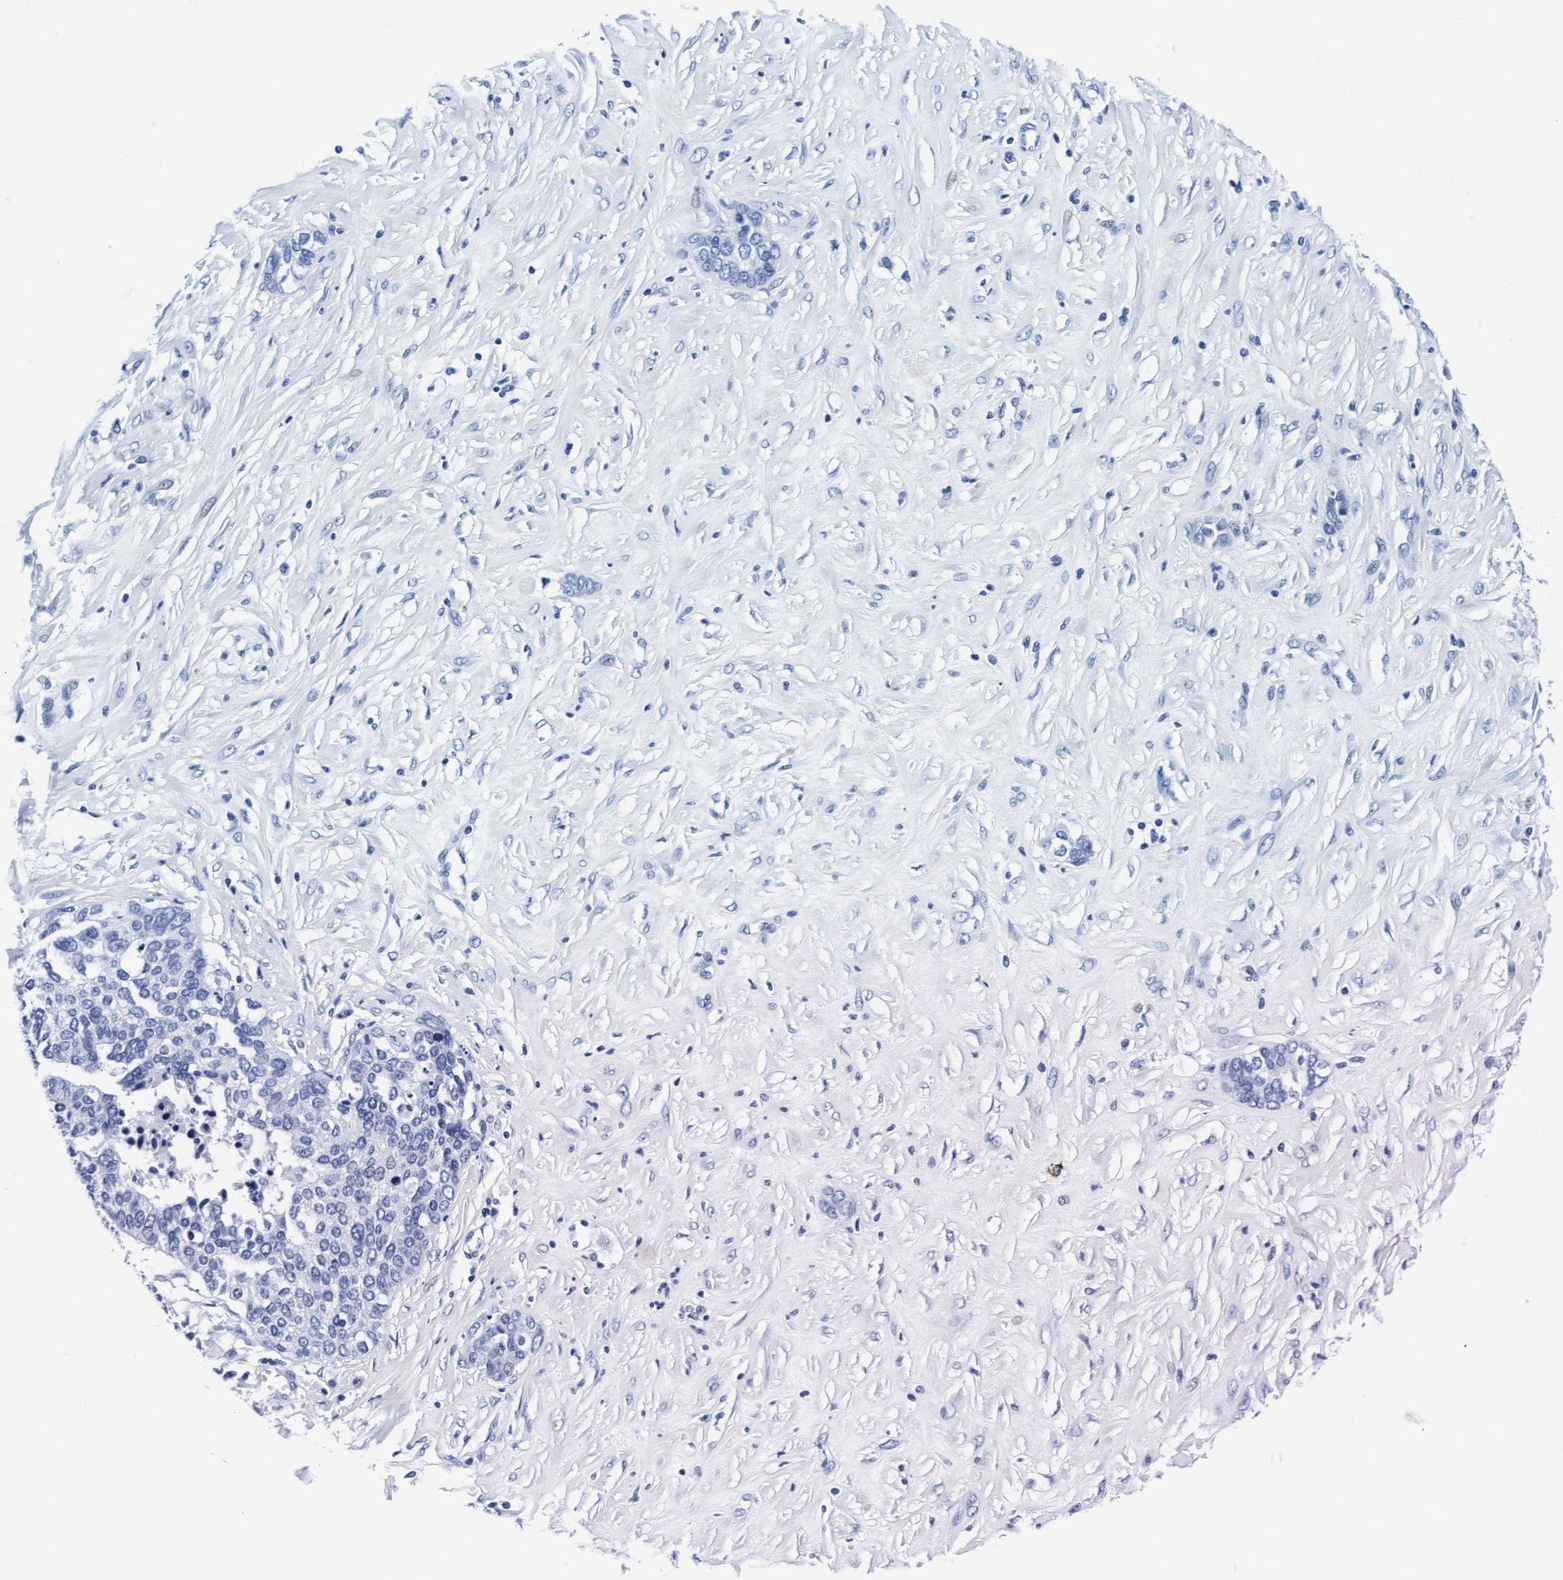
{"staining": {"intensity": "negative", "quantity": "none", "location": "none"}, "tissue": "ovarian cancer", "cell_type": "Tumor cells", "image_type": "cancer", "snomed": [{"axis": "morphology", "description": "Cystadenocarcinoma, serous, NOS"}, {"axis": "topography", "description": "Ovary"}], "caption": "Immunohistochemistry (IHC) of human ovarian cancer demonstrates no staining in tumor cells.", "gene": "ARSG", "patient": {"sex": "female", "age": 44}}